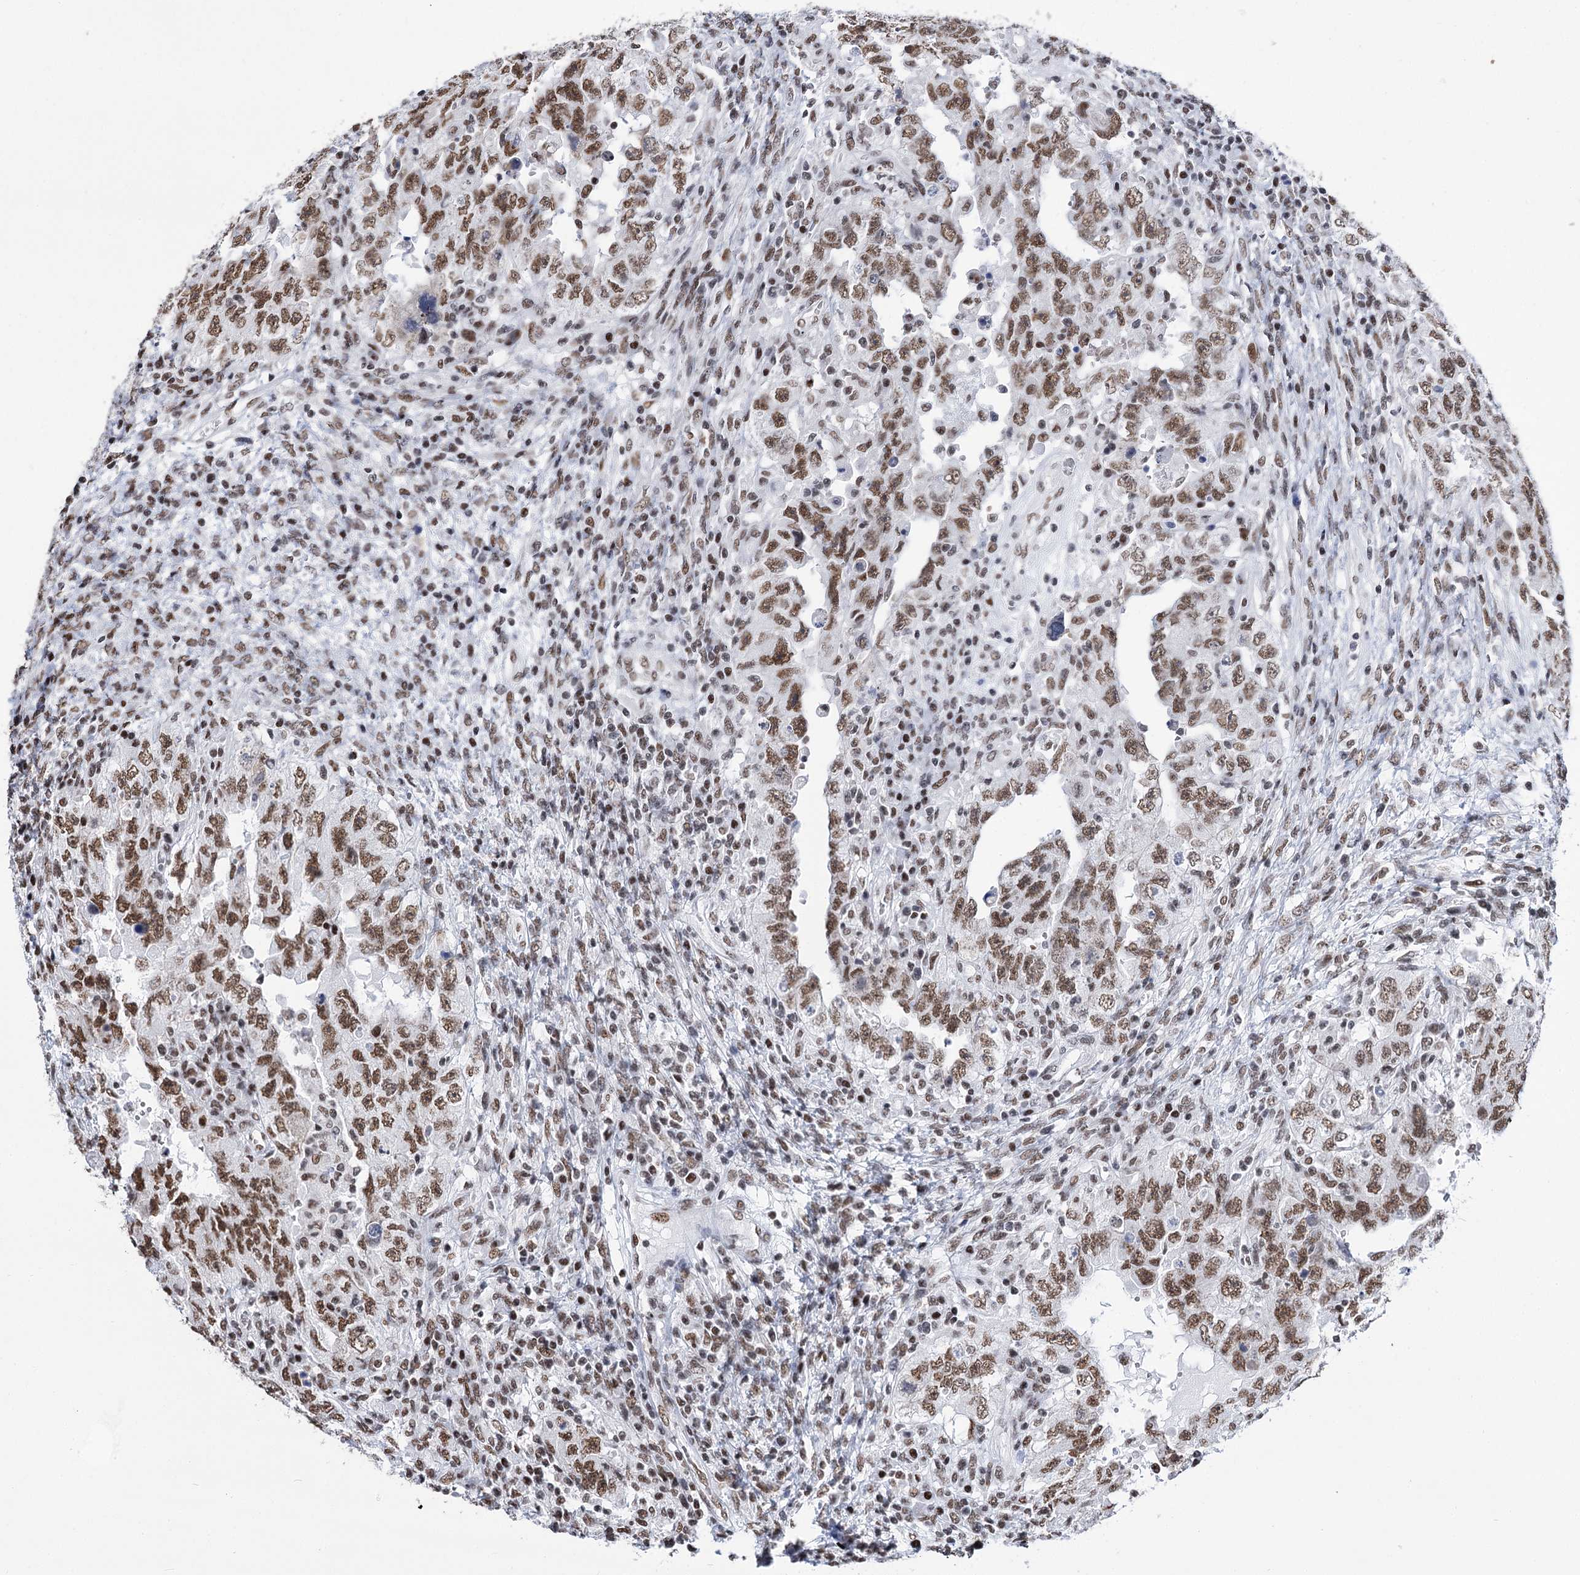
{"staining": {"intensity": "moderate", "quantity": ">75%", "location": "nuclear"}, "tissue": "testis cancer", "cell_type": "Tumor cells", "image_type": "cancer", "snomed": [{"axis": "morphology", "description": "Carcinoma, Embryonal, NOS"}, {"axis": "topography", "description": "Testis"}], "caption": "A brown stain labels moderate nuclear expression of a protein in human embryonal carcinoma (testis) tumor cells.", "gene": "POU4F3", "patient": {"sex": "male", "age": 26}}